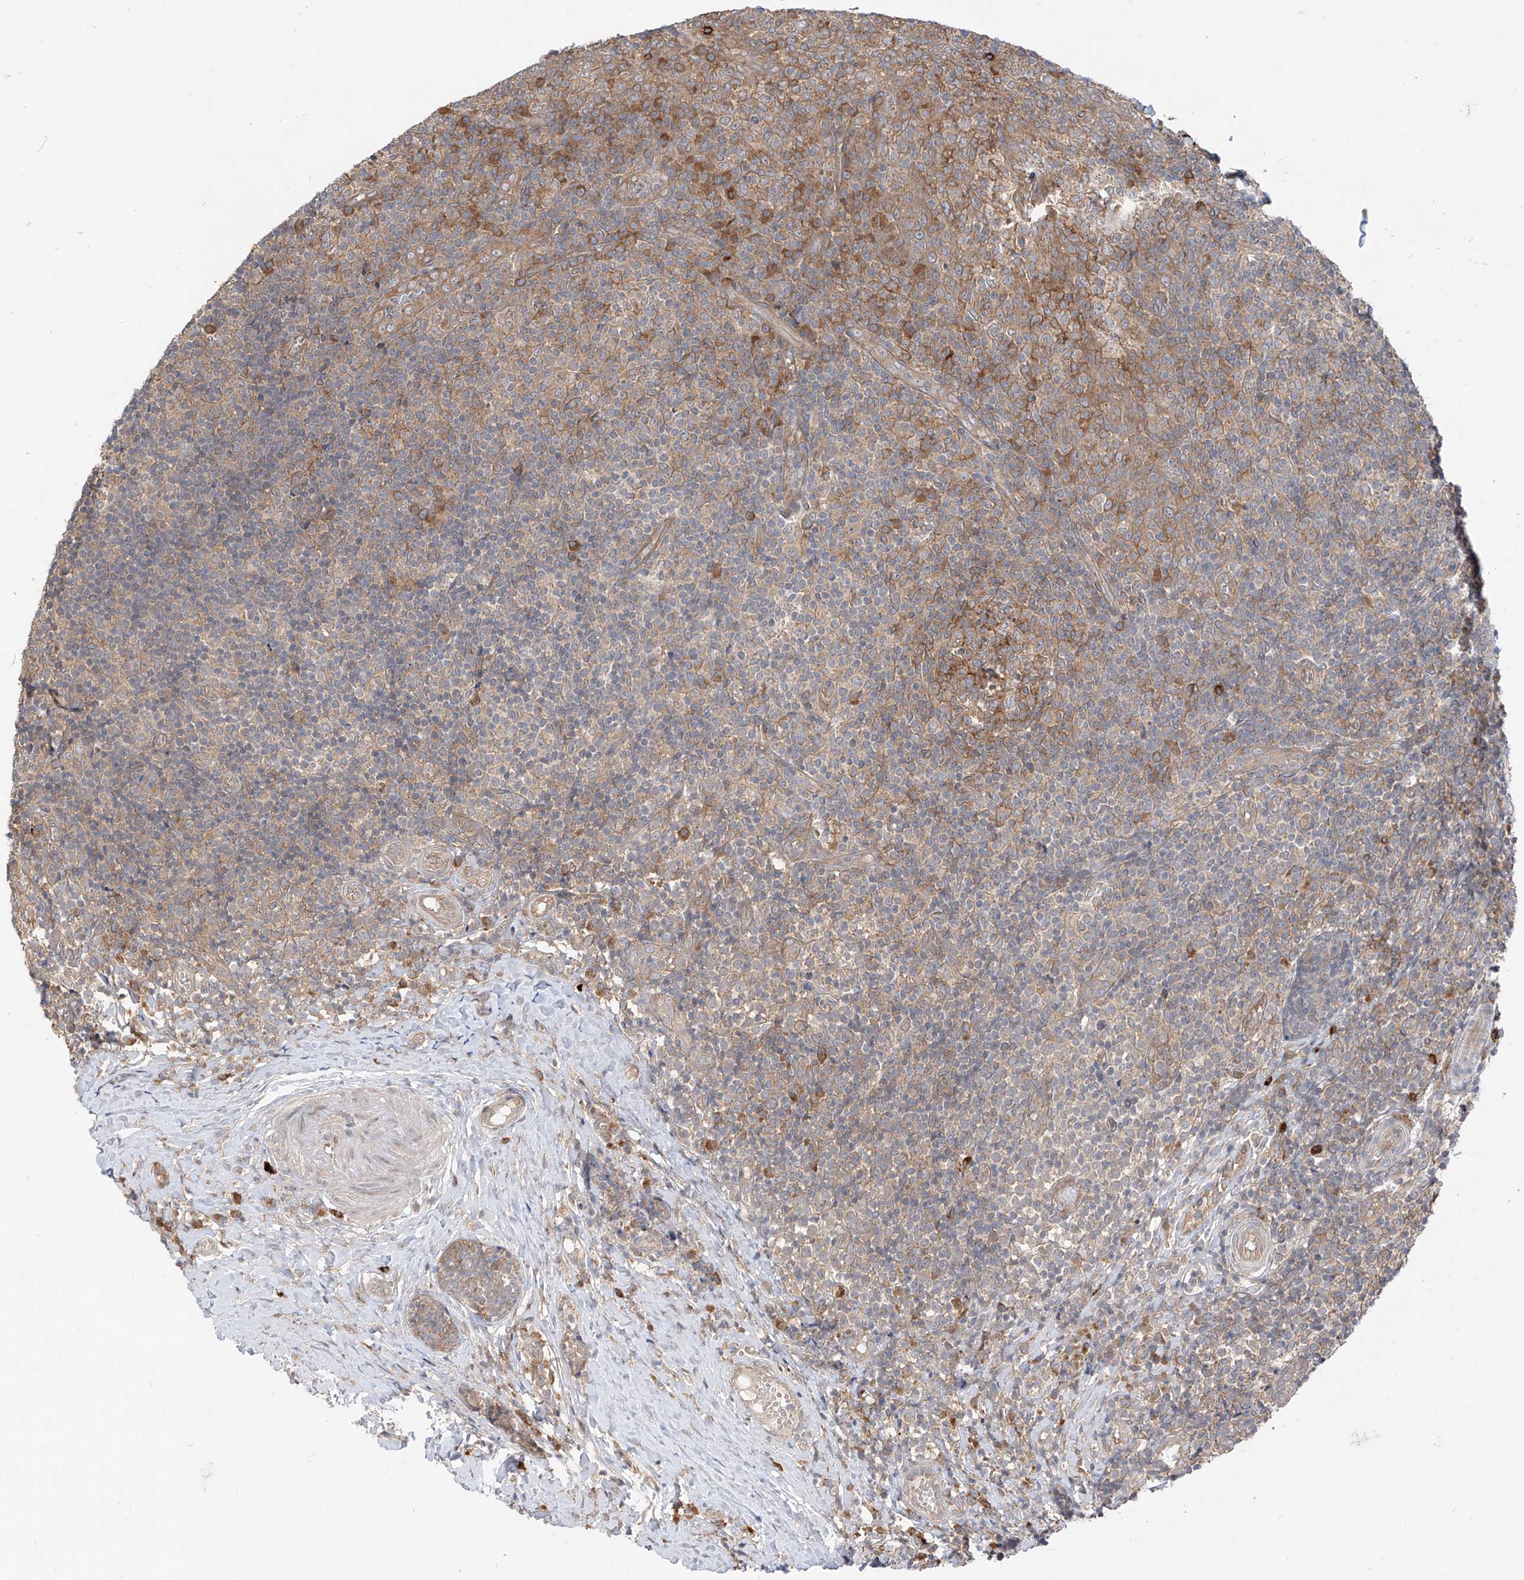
{"staining": {"intensity": "moderate", "quantity": ">75%", "location": "cytoplasmic/membranous"}, "tissue": "tonsil", "cell_type": "Germinal center cells", "image_type": "normal", "snomed": [{"axis": "morphology", "description": "Normal tissue, NOS"}, {"axis": "topography", "description": "Tonsil"}], "caption": "A histopathology image of human tonsil stained for a protein shows moderate cytoplasmic/membranous brown staining in germinal center cells.", "gene": "MTUS2", "patient": {"sex": "female", "age": 19}}